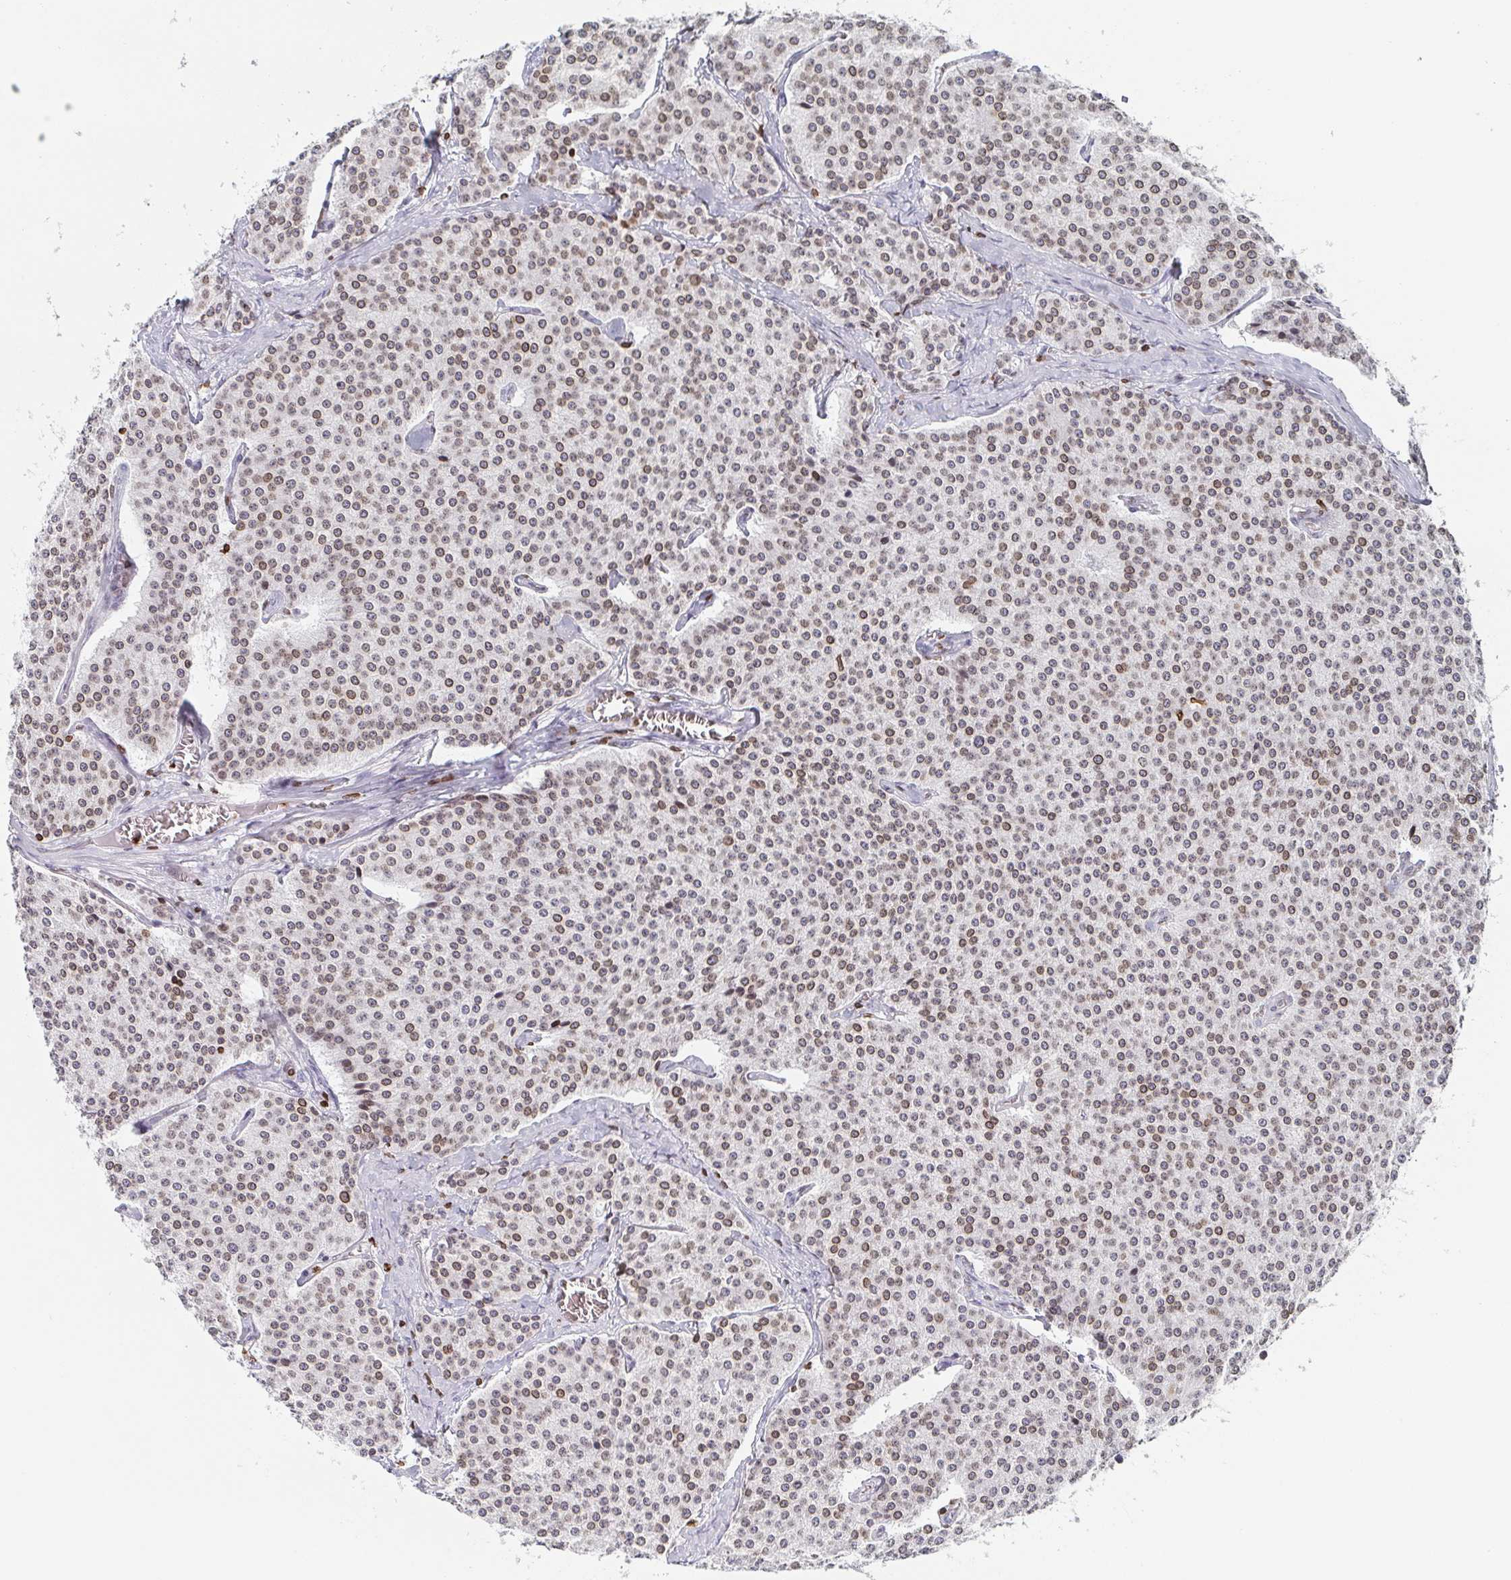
{"staining": {"intensity": "weak", "quantity": ">75%", "location": "nuclear"}, "tissue": "carcinoid", "cell_type": "Tumor cells", "image_type": "cancer", "snomed": [{"axis": "morphology", "description": "Carcinoid, malignant, NOS"}, {"axis": "topography", "description": "Small intestine"}], "caption": "Approximately >75% of tumor cells in carcinoid (malignant) demonstrate weak nuclear protein positivity as visualized by brown immunohistochemical staining.", "gene": "BTBD7", "patient": {"sex": "female", "age": 64}}